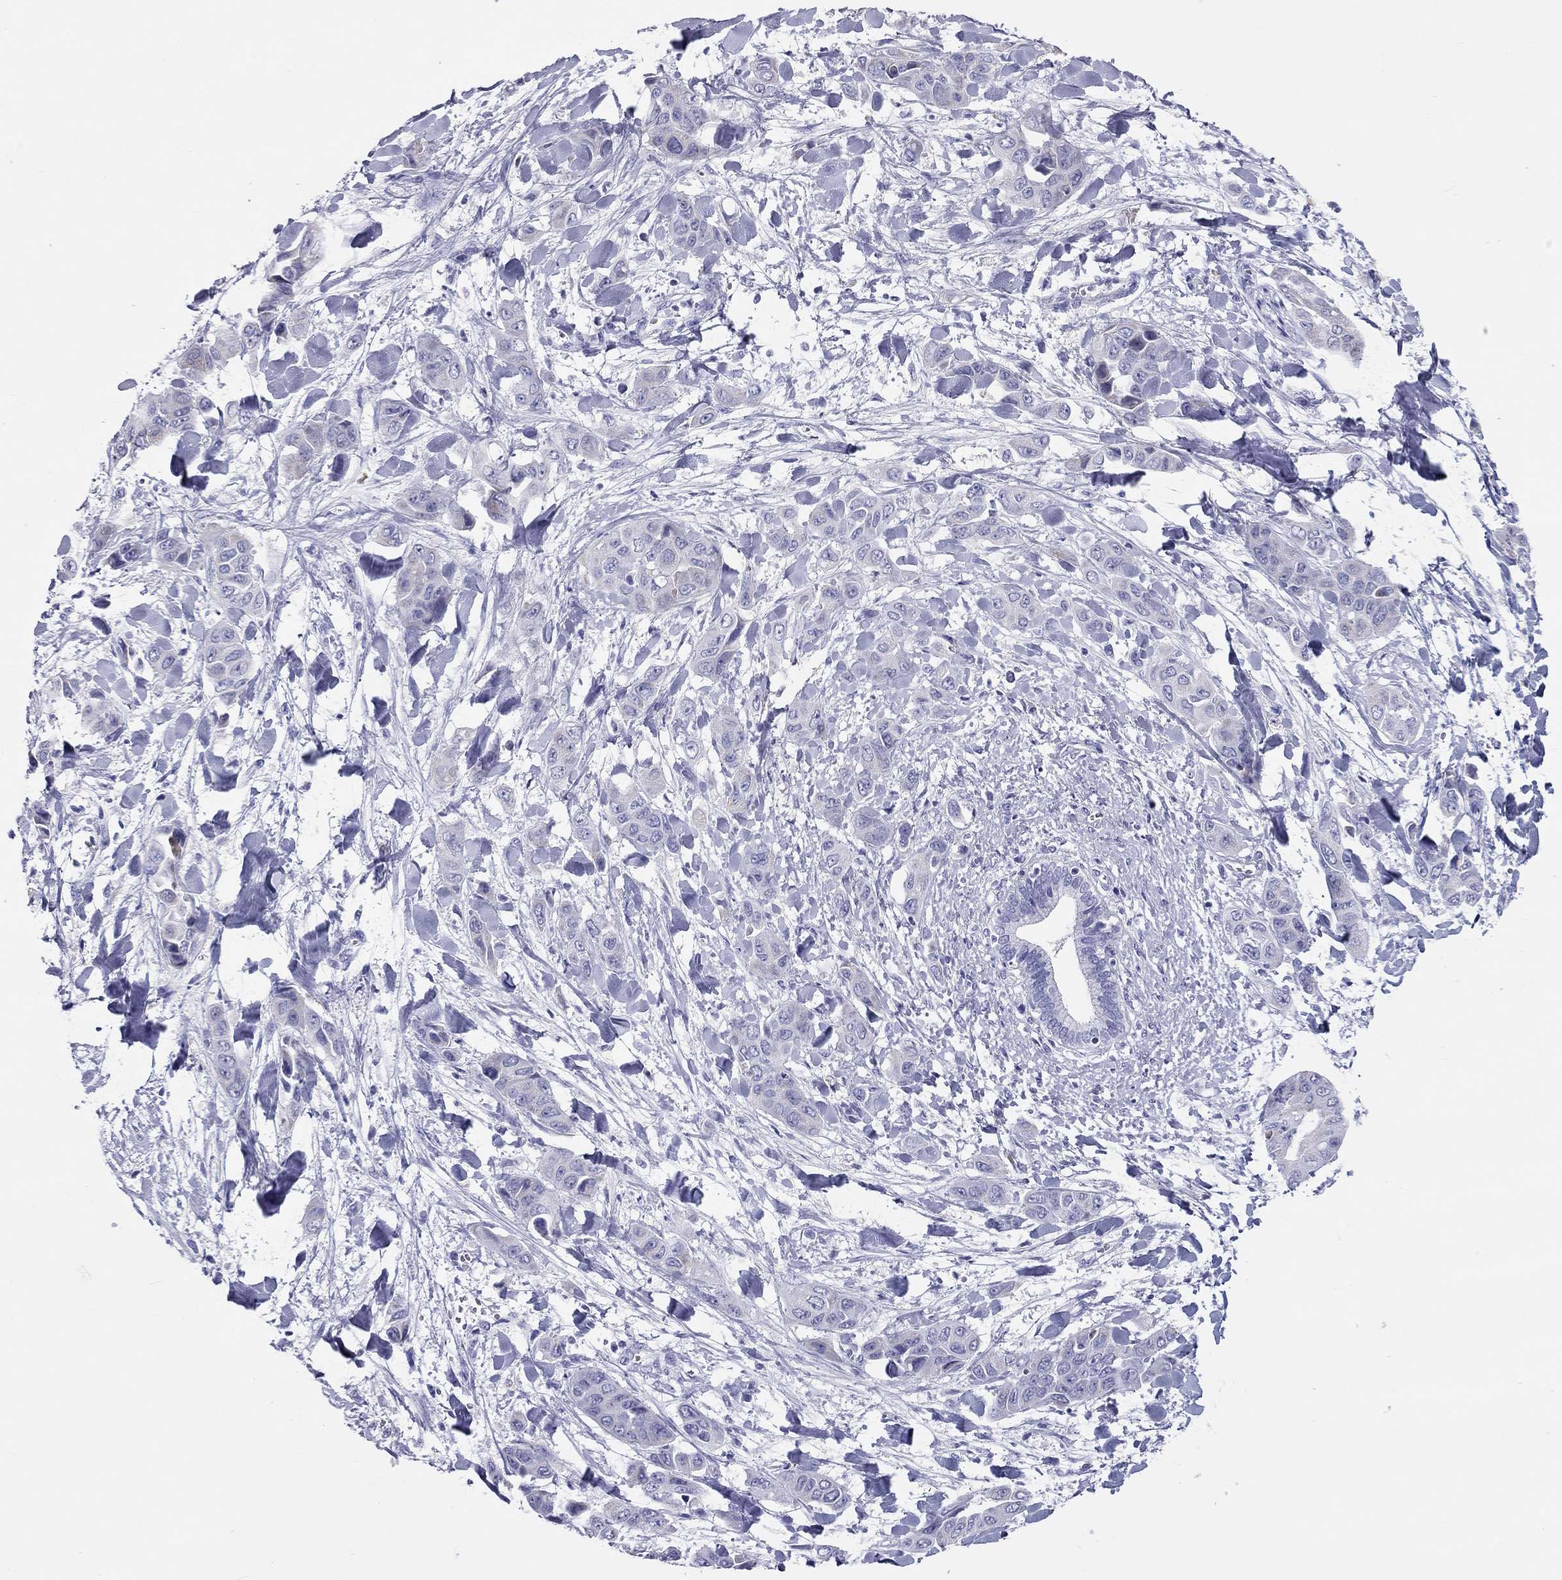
{"staining": {"intensity": "weak", "quantity": "<25%", "location": "cytoplasmic/membranous"}, "tissue": "liver cancer", "cell_type": "Tumor cells", "image_type": "cancer", "snomed": [{"axis": "morphology", "description": "Cholangiocarcinoma"}, {"axis": "topography", "description": "Liver"}], "caption": "Immunohistochemistry image of neoplastic tissue: human liver cancer stained with DAB (3,3'-diaminobenzidine) shows no significant protein staining in tumor cells.", "gene": "DPY19L2", "patient": {"sex": "female", "age": 52}}